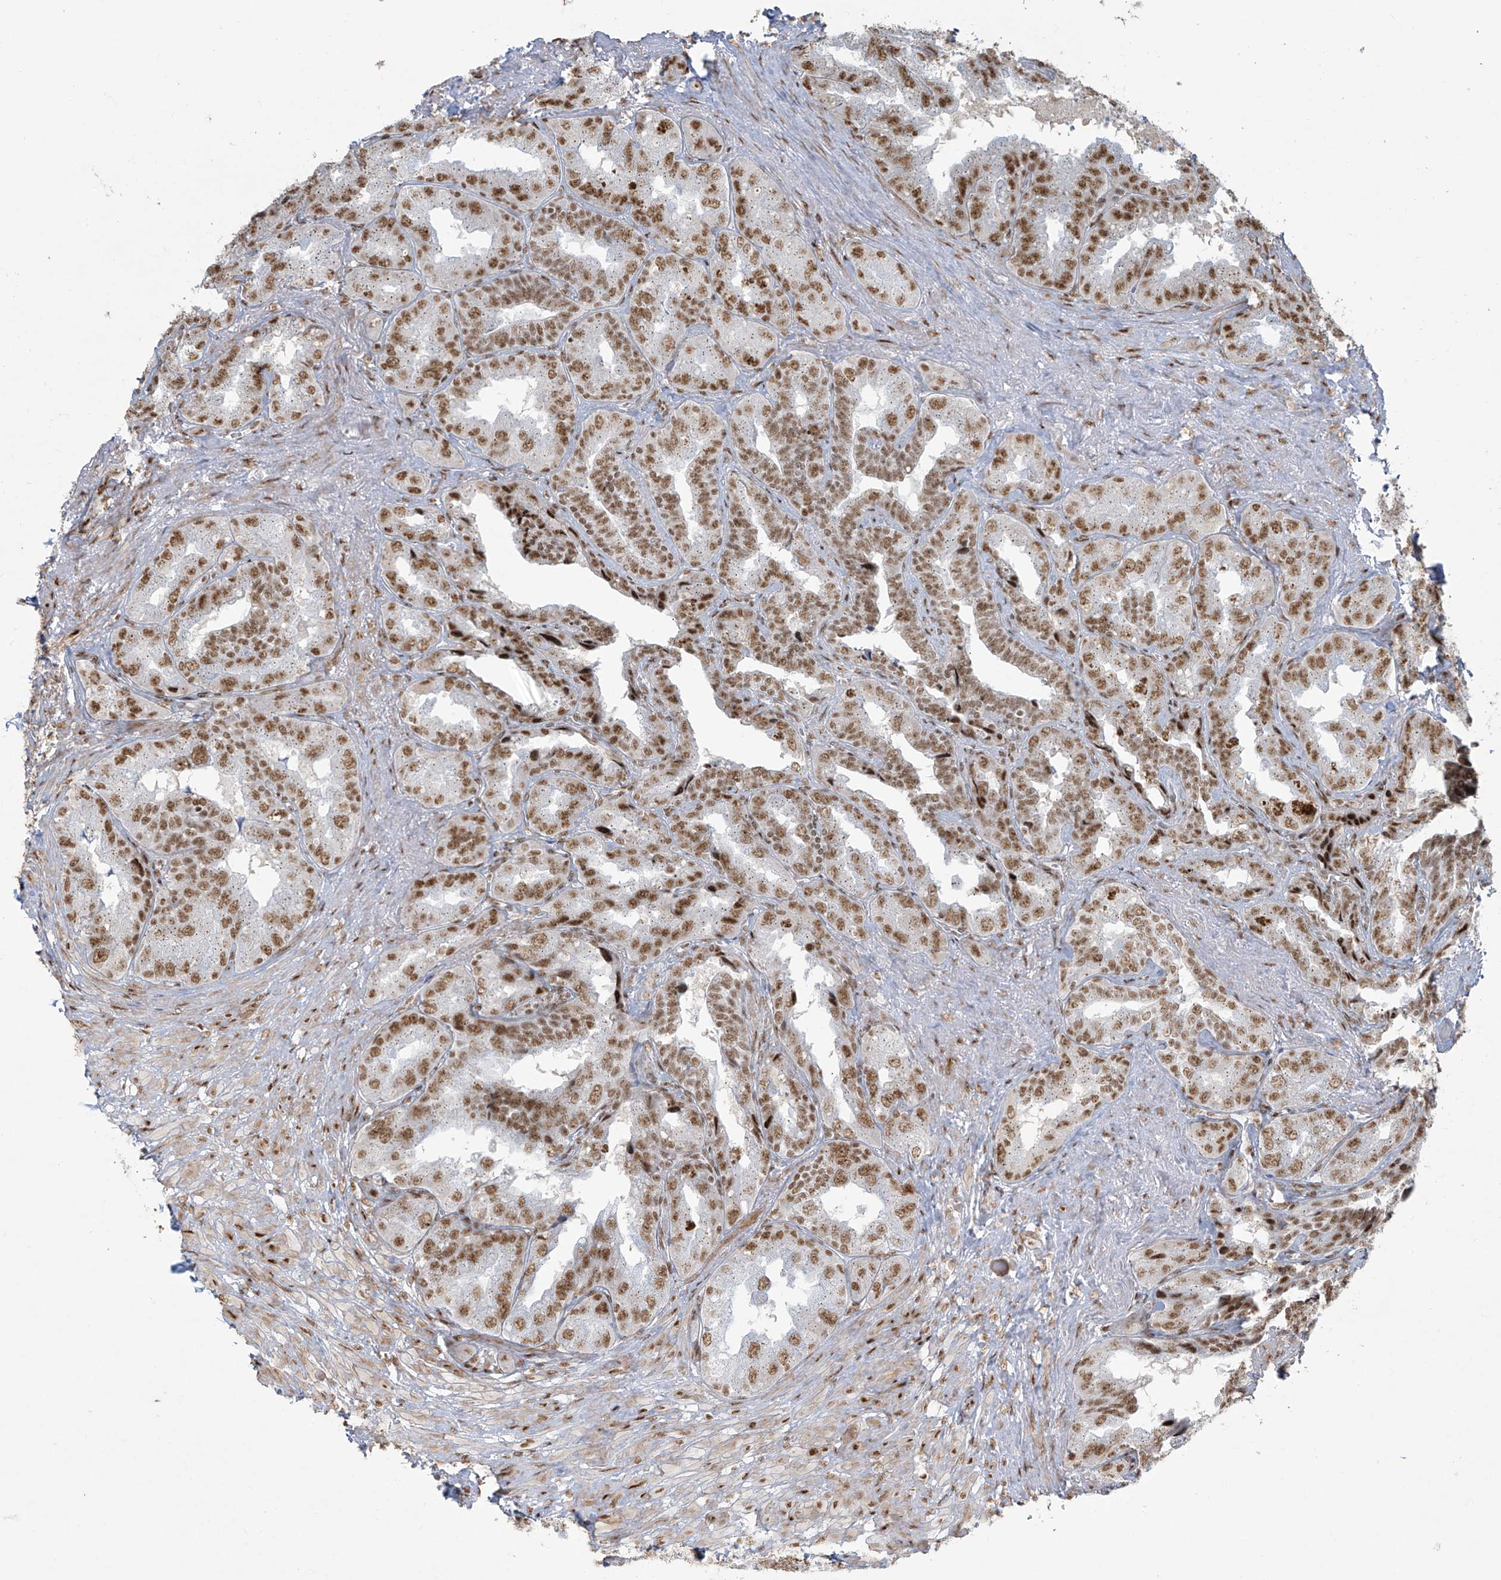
{"staining": {"intensity": "strong", "quantity": ">75%", "location": "nuclear"}, "tissue": "seminal vesicle", "cell_type": "Glandular cells", "image_type": "normal", "snomed": [{"axis": "morphology", "description": "Normal tissue, NOS"}, {"axis": "topography", "description": "Seminal veicle"}, {"axis": "topography", "description": "Peripheral nerve tissue"}], "caption": "DAB (3,3'-diaminobenzidine) immunohistochemical staining of unremarkable human seminal vesicle exhibits strong nuclear protein expression in about >75% of glandular cells.", "gene": "MS4A6A", "patient": {"sex": "male", "age": 63}}